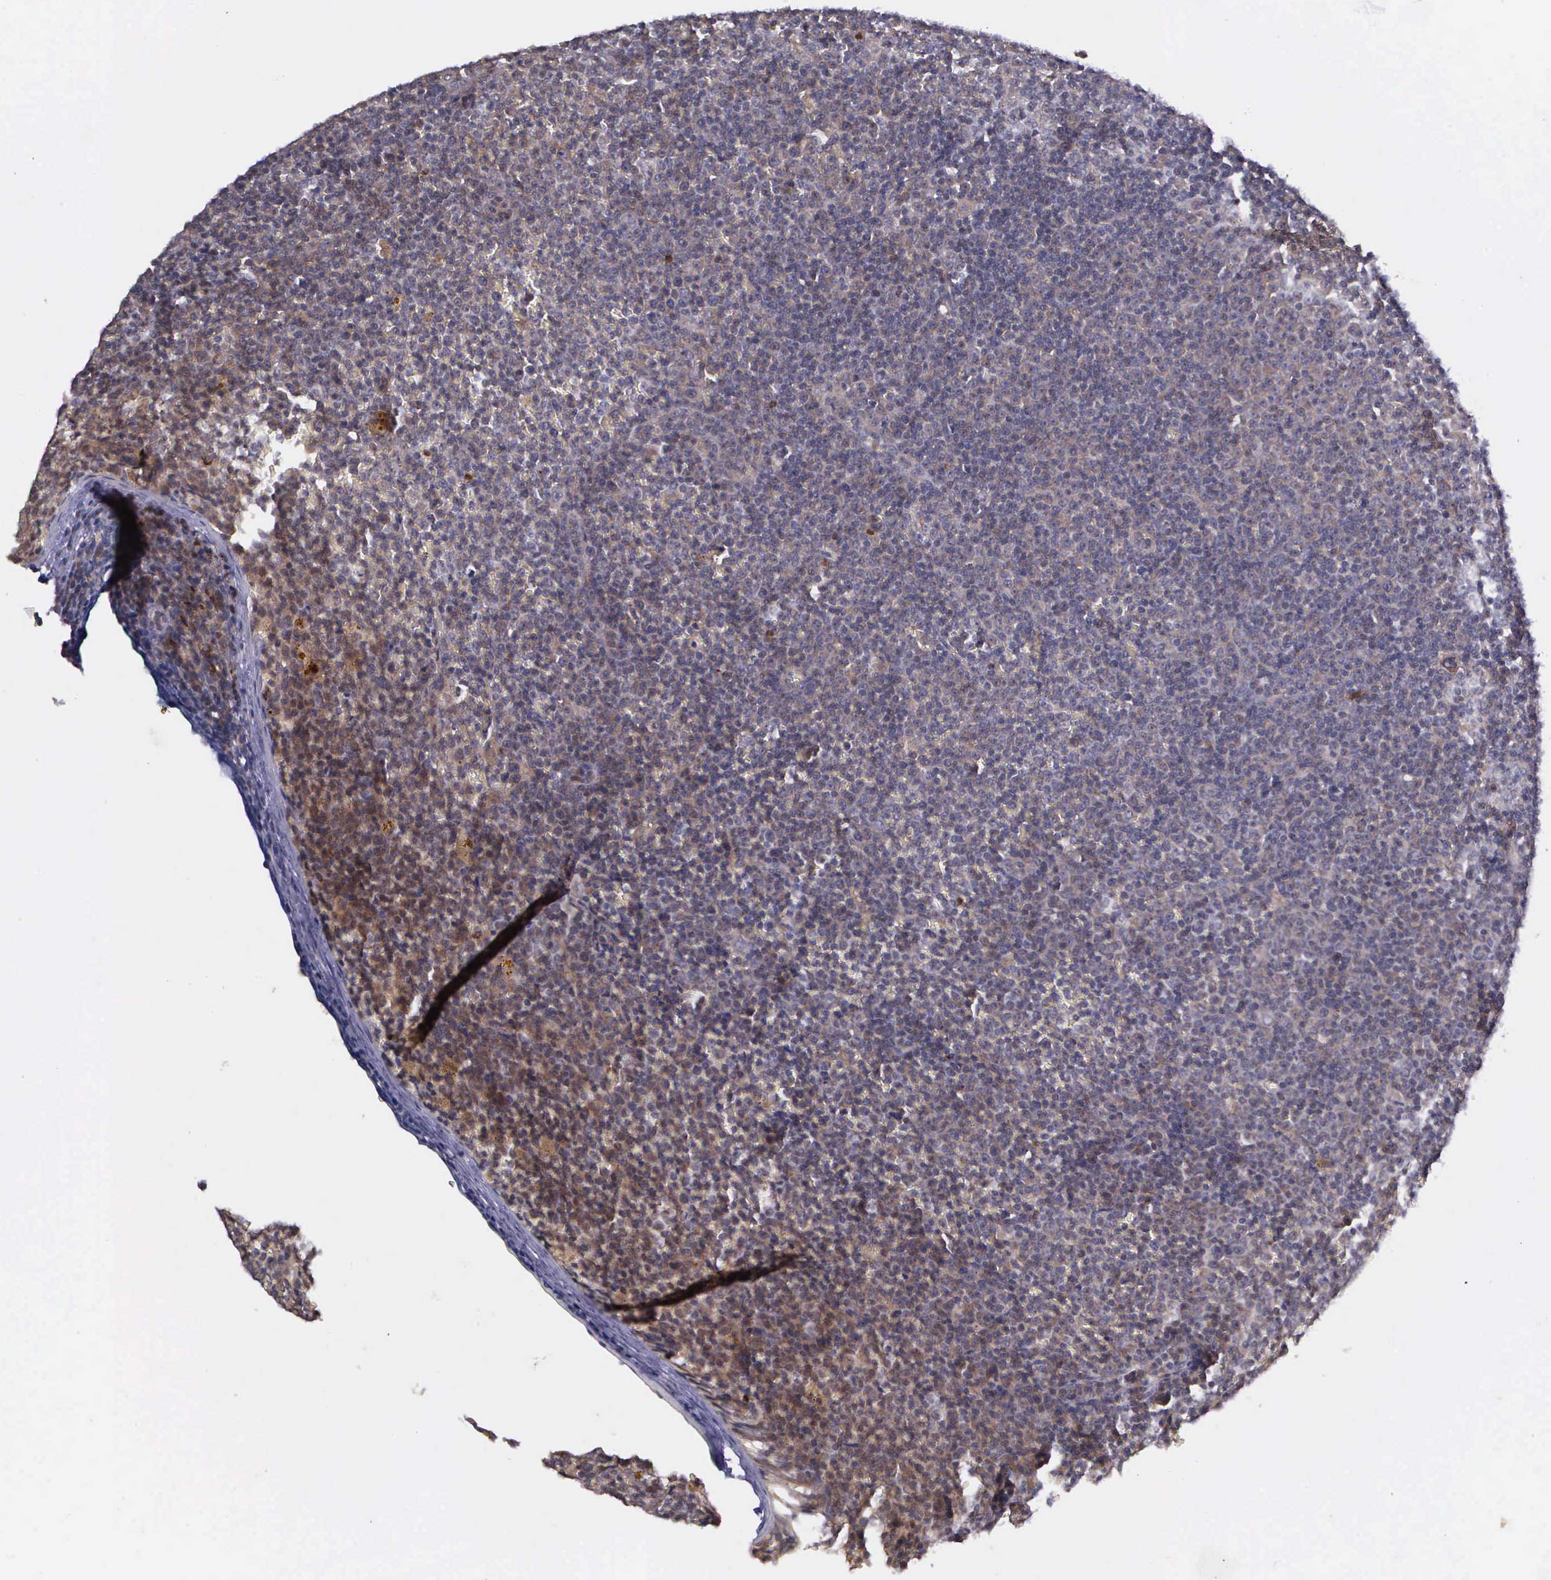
{"staining": {"intensity": "weak", "quantity": "25%-75%", "location": "cytoplasmic/membranous"}, "tissue": "lymphoma", "cell_type": "Tumor cells", "image_type": "cancer", "snomed": [{"axis": "morphology", "description": "Malignant lymphoma, non-Hodgkin's type, Low grade"}, {"axis": "topography", "description": "Lymph node"}], "caption": "Human malignant lymphoma, non-Hodgkin's type (low-grade) stained with a protein marker demonstrates weak staining in tumor cells.", "gene": "PRICKLE3", "patient": {"sex": "male", "age": 50}}